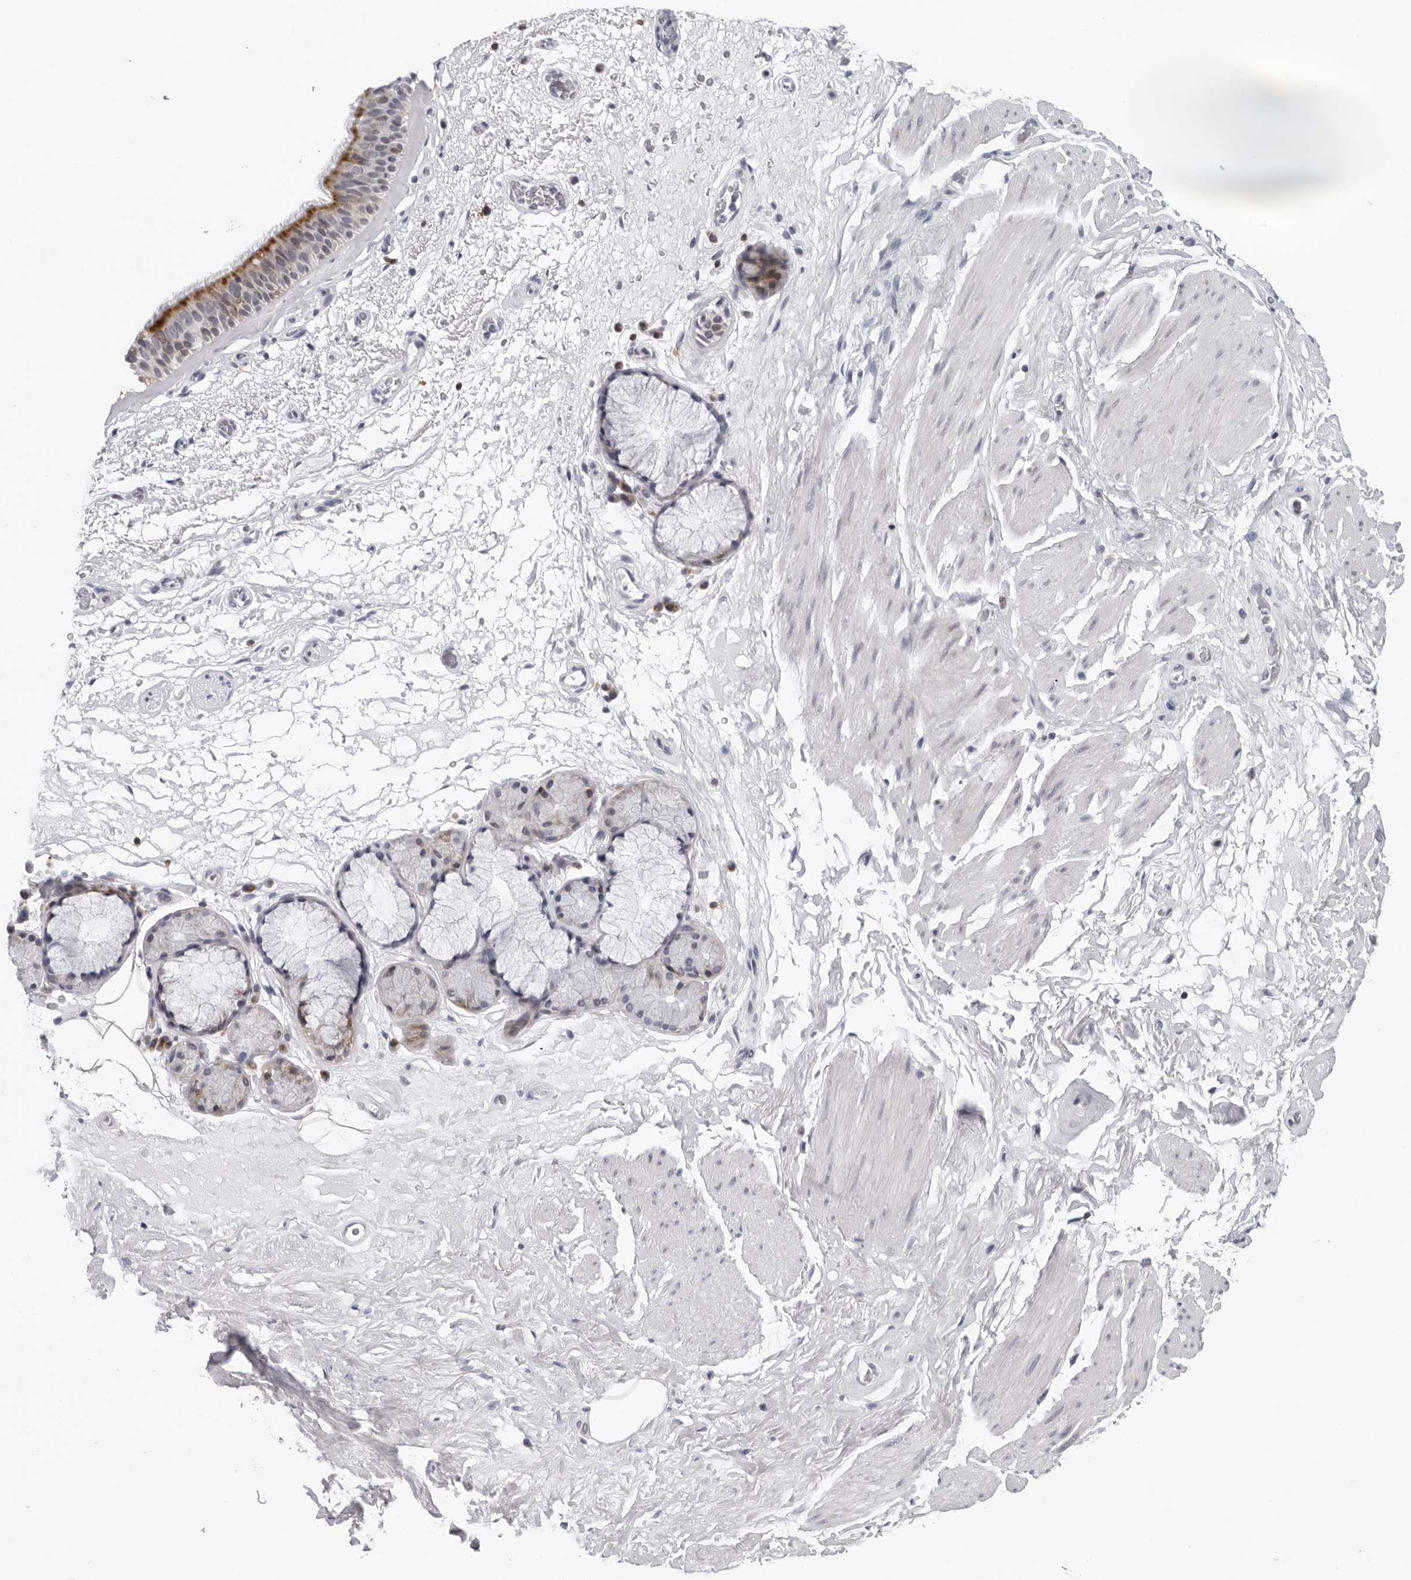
{"staining": {"intensity": "moderate", "quantity": "<25%", "location": "cytoplasmic/membranous"}, "tissue": "bronchus", "cell_type": "Respiratory epithelial cells", "image_type": "normal", "snomed": [{"axis": "morphology", "description": "Normal tissue, NOS"}, {"axis": "topography", "description": "Cartilage tissue"}], "caption": "Immunohistochemical staining of unremarkable human bronchus exhibits low levels of moderate cytoplasmic/membranous expression in approximately <25% of respiratory epithelial cells.", "gene": "CPT2", "patient": {"sex": "female", "age": 63}}